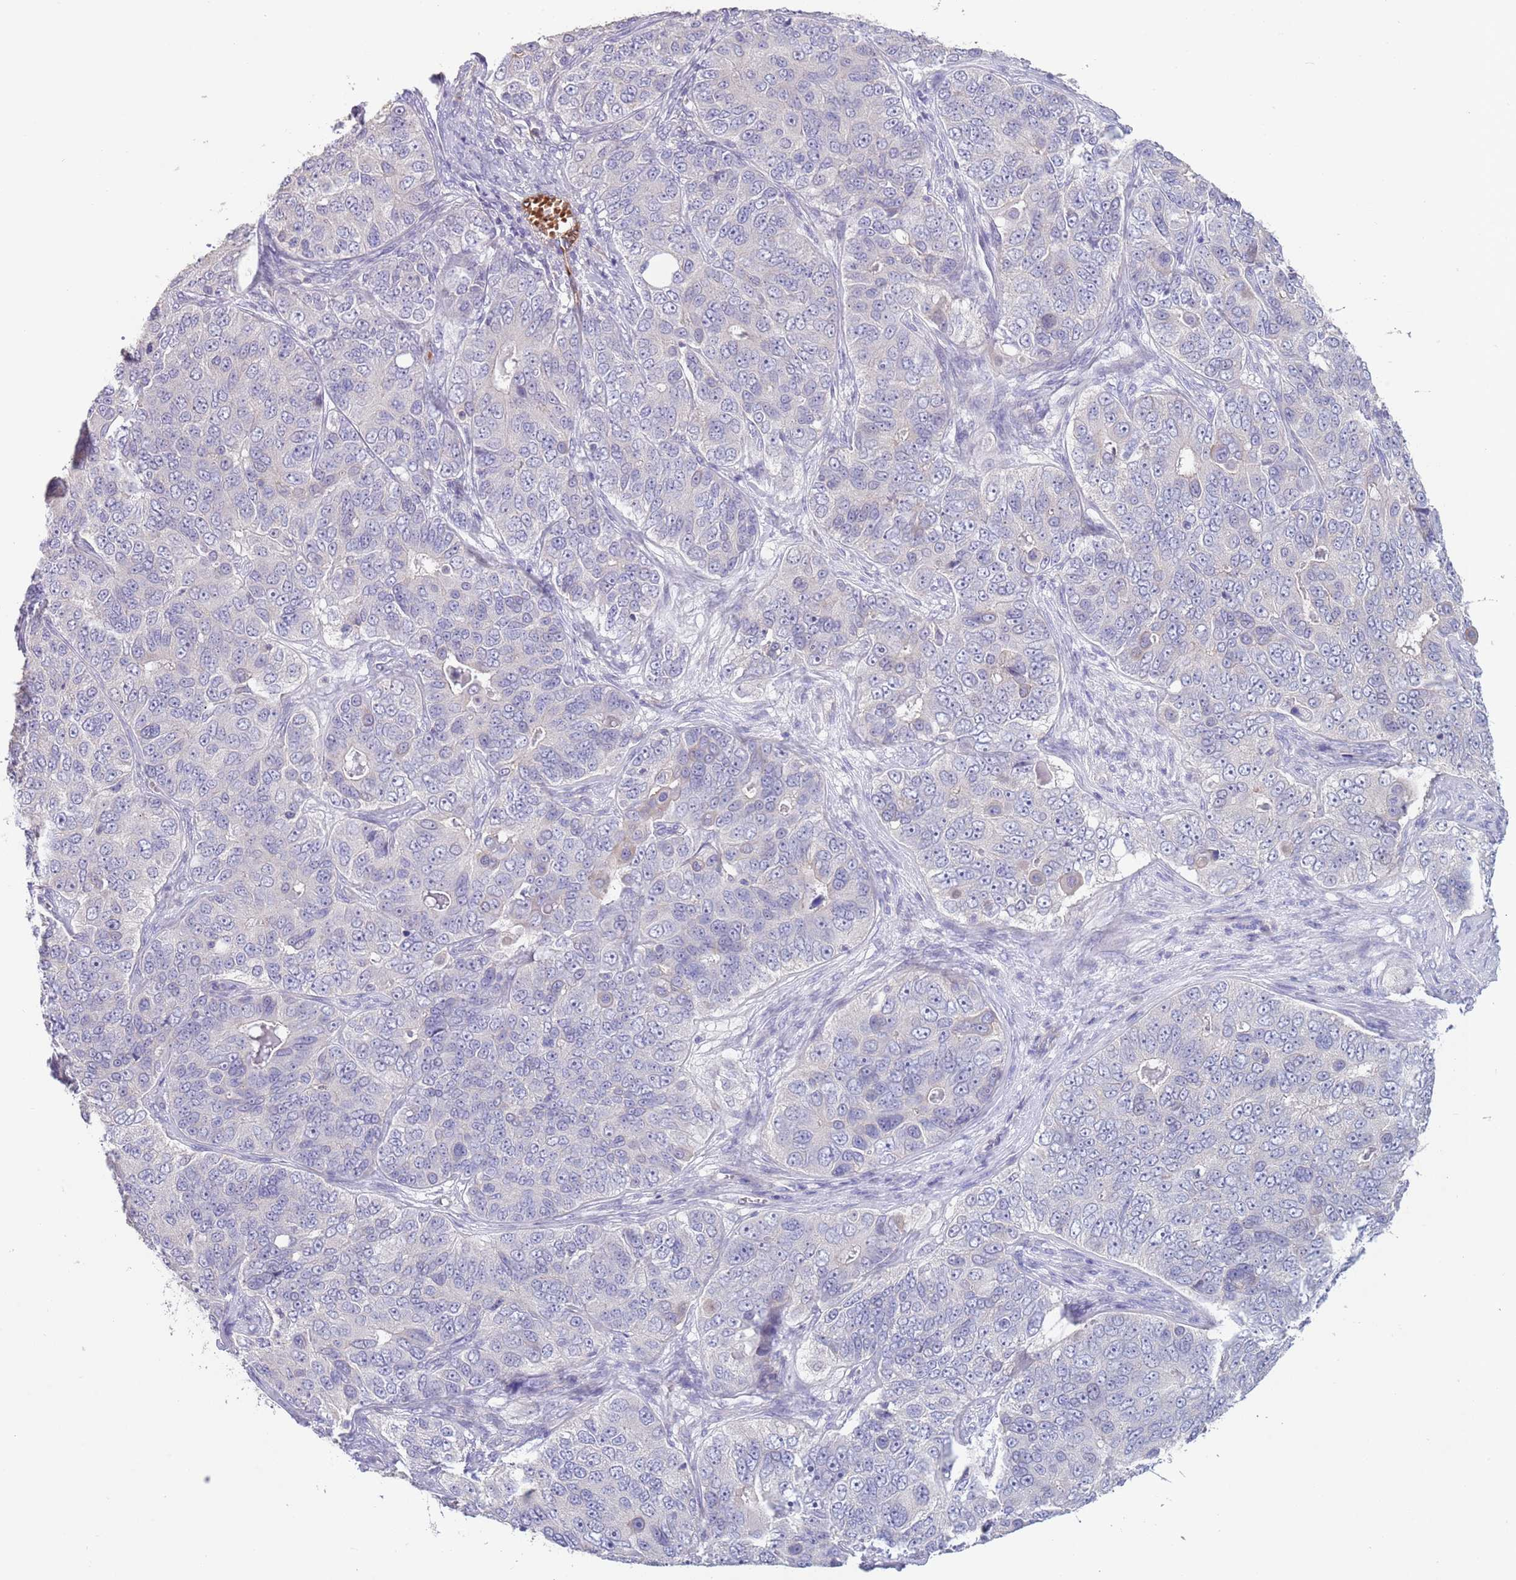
{"staining": {"intensity": "negative", "quantity": "none", "location": "none"}, "tissue": "ovarian cancer", "cell_type": "Tumor cells", "image_type": "cancer", "snomed": [{"axis": "morphology", "description": "Carcinoma, endometroid"}, {"axis": "topography", "description": "Ovary"}], "caption": "A high-resolution photomicrograph shows immunohistochemistry (IHC) staining of ovarian cancer (endometroid carcinoma), which exhibits no significant staining in tumor cells.", "gene": "ZNF14", "patient": {"sex": "female", "age": 51}}